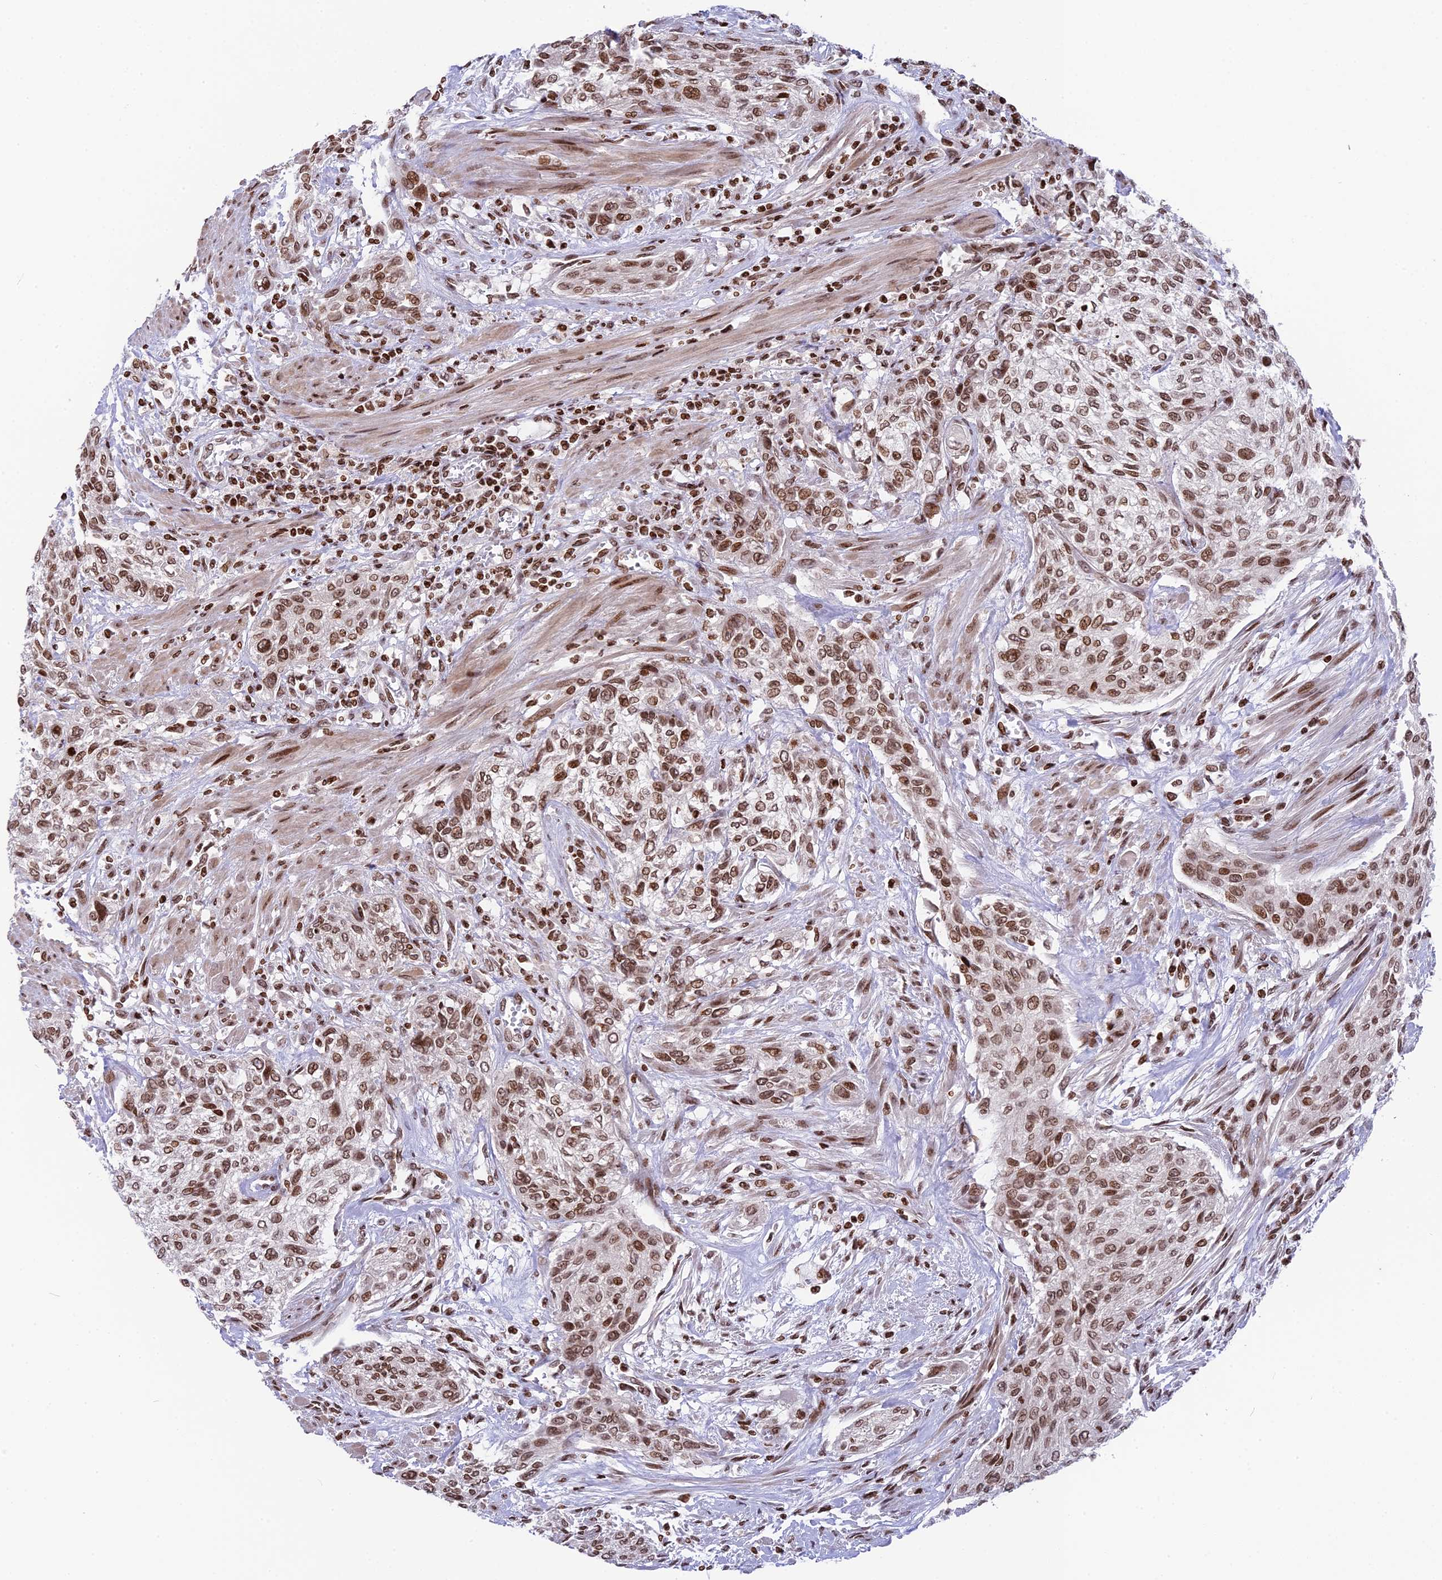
{"staining": {"intensity": "moderate", "quantity": ">75%", "location": "nuclear"}, "tissue": "urothelial cancer", "cell_type": "Tumor cells", "image_type": "cancer", "snomed": [{"axis": "morphology", "description": "Urothelial carcinoma, High grade"}, {"axis": "topography", "description": "Urinary bladder"}], "caption": "Immunohistochemical staining of human high-grade urothelial carcinoma demonstrates moderate nuclear protein positivity in about >75% of tumor cells. (DAB IHC with brightfield microscopy, high magnification).", "gene": "TET2", "patient": {"sex": "male", "age": 35}}